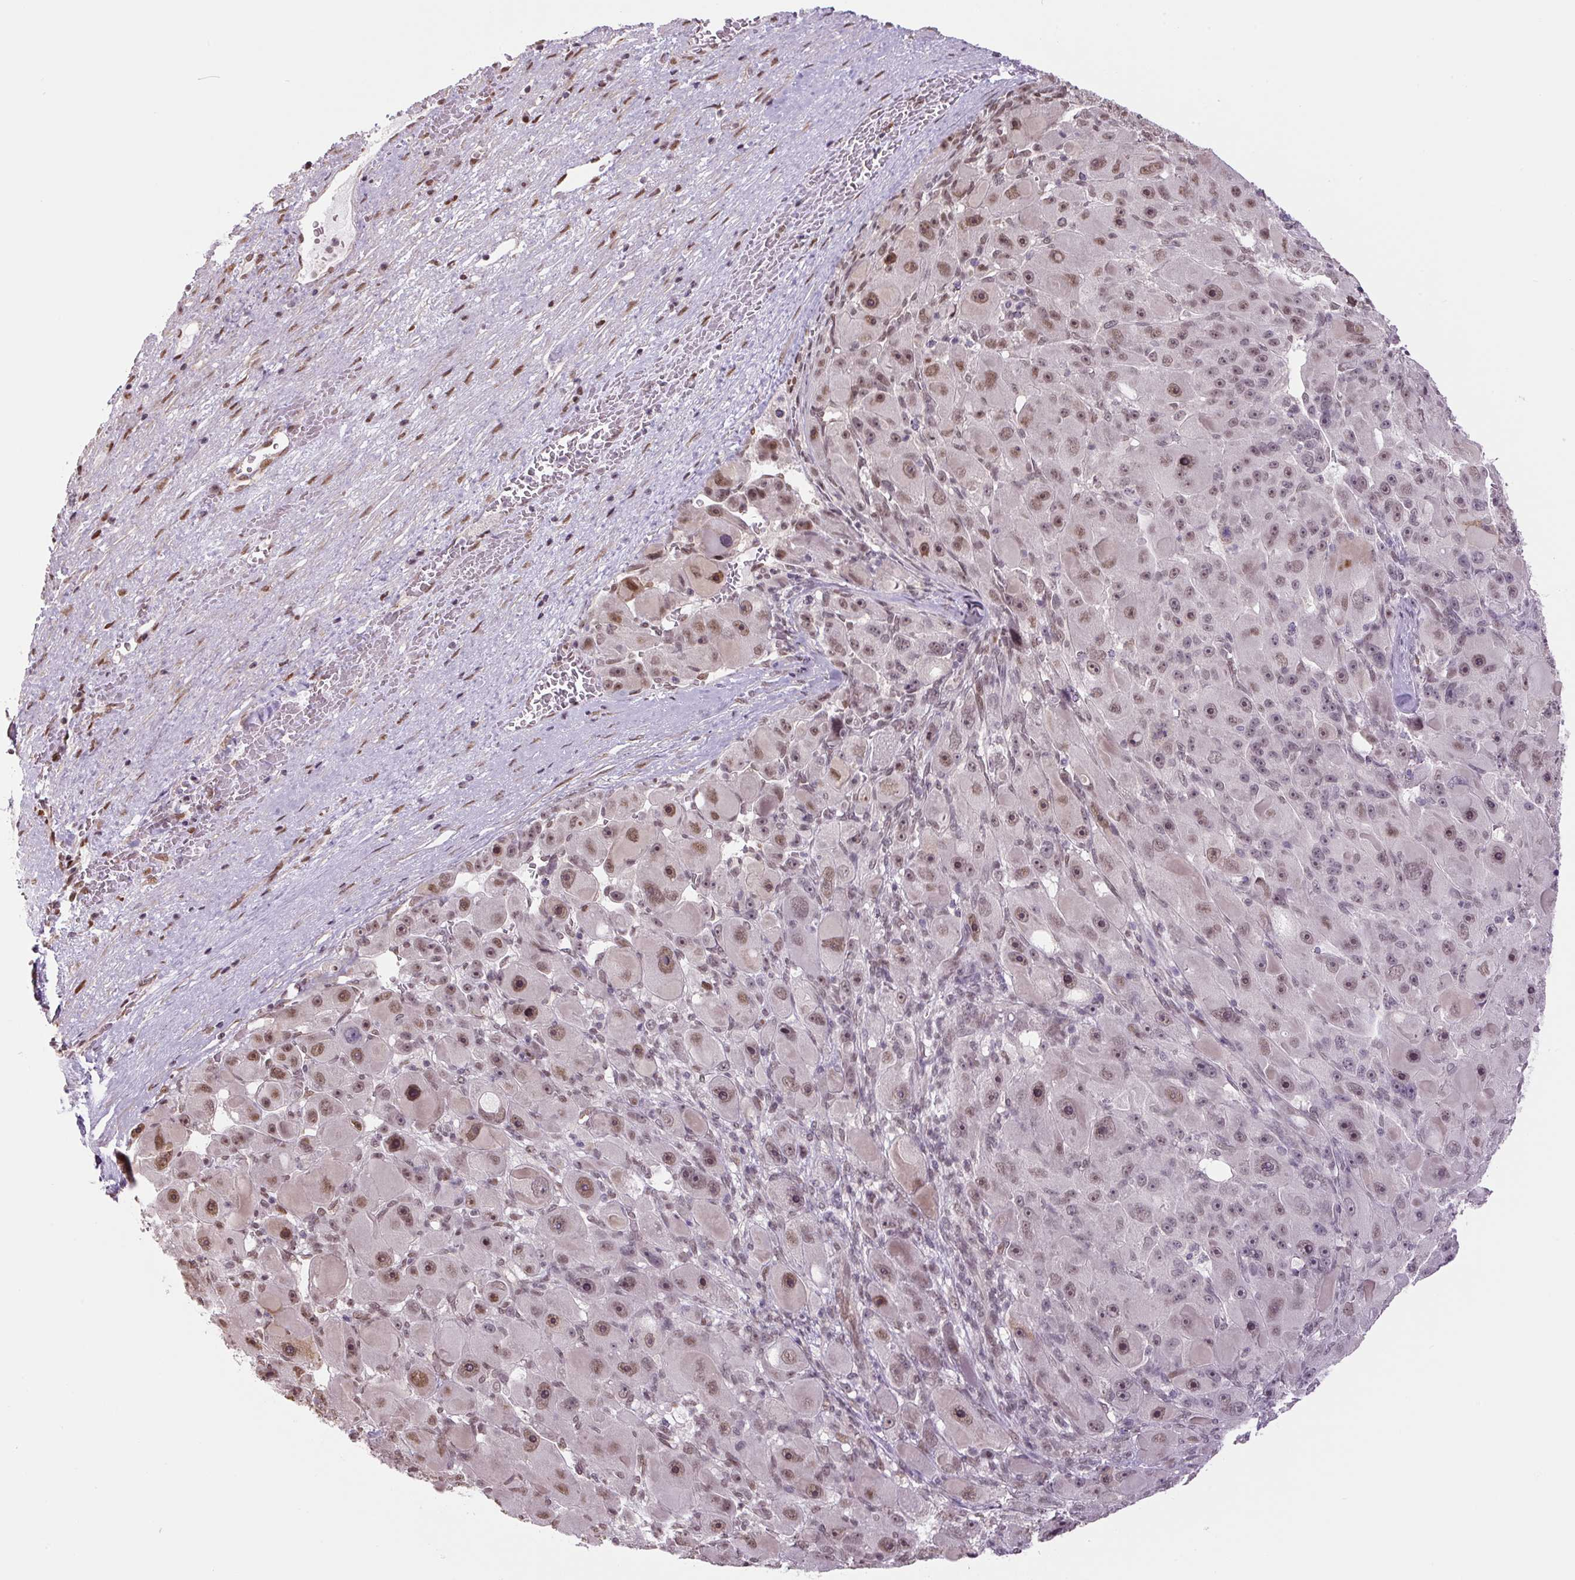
{"staining": {"intensity": "moderate", "quantity": "25%-75%", "location": "nuclear"}, "tissue": "liver cancer", "cell_type": "Tumor cells", "image_type": "cancer", "snomed": [{"axis": "morphology", "description": "Carcinoma, Hepatocellular, NOS"}, {"axis": "topography", "description": "Liver"}], "caption": "A high-resolution histopathology image shows immunohistochemistry staining of liver cancer (hepatocellular carcinoma), which reveals moderate nuclear expression in approximately 25%-75% of tumor cells.", "gene": "TCFL5", "patient": {"sex": "male", "age": 76}}